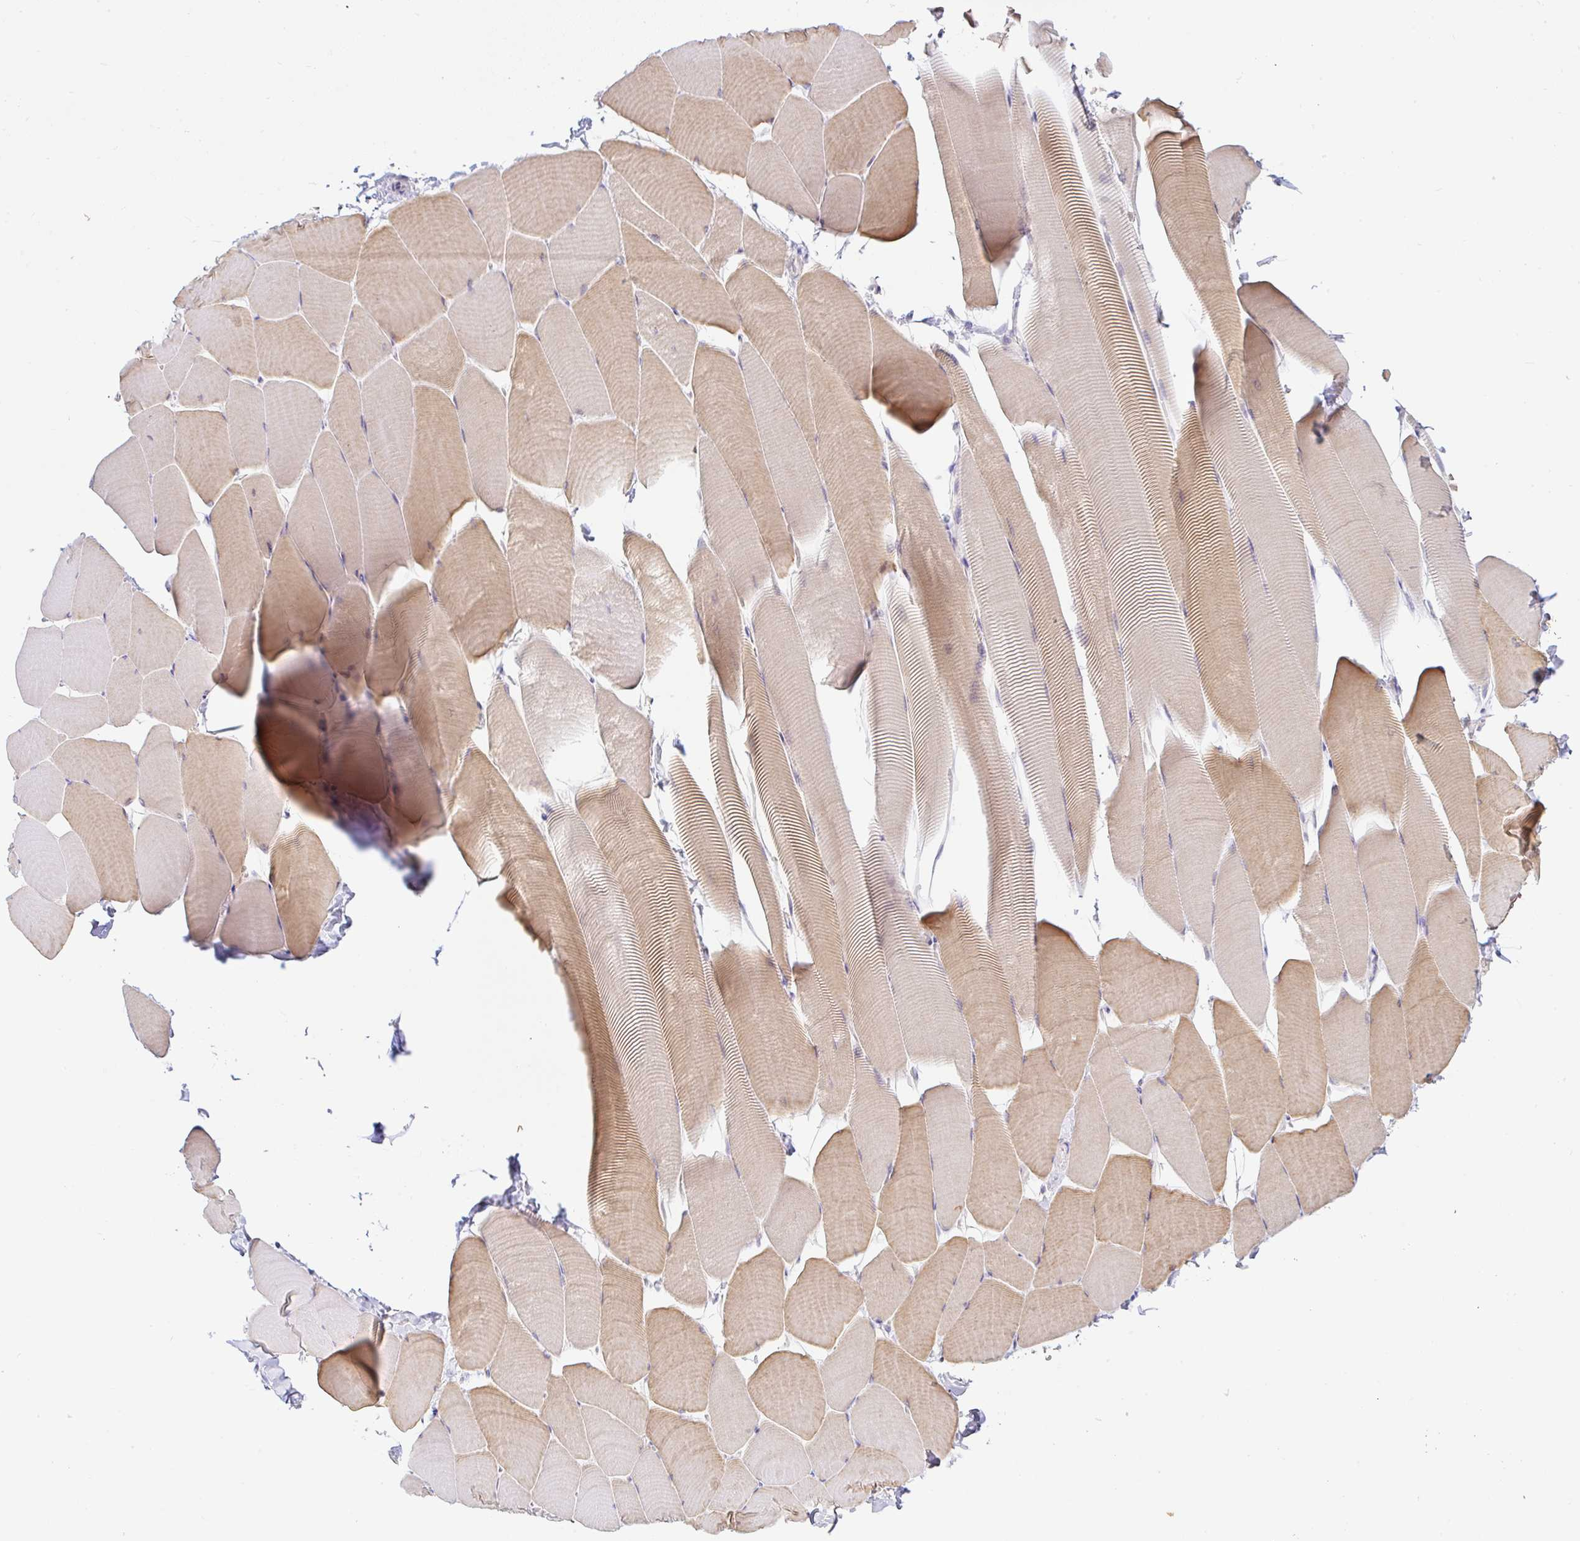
{"staining": {"intensity": "moderate", "quantity": "25%-75%", "location": "cytoplasmic/membranous"}, "tissue": "skeletal muscle", "cell_type": "Myocytes", "image_type": "normal", "snomed": [{"axis": "morphology", "description": "Normal tissue, NOS"}, {"axis": "topography", "description": "Skeletal muscle"}], "caption": "Immunohistochemistry of benign human skeletal muscle exhibits medium levels of moderate cytoplasmic/membranous positivity in about 25%-75% of myocytes.", "gene": "DERL2", "patient": {"sex": "male", "age": 25}}